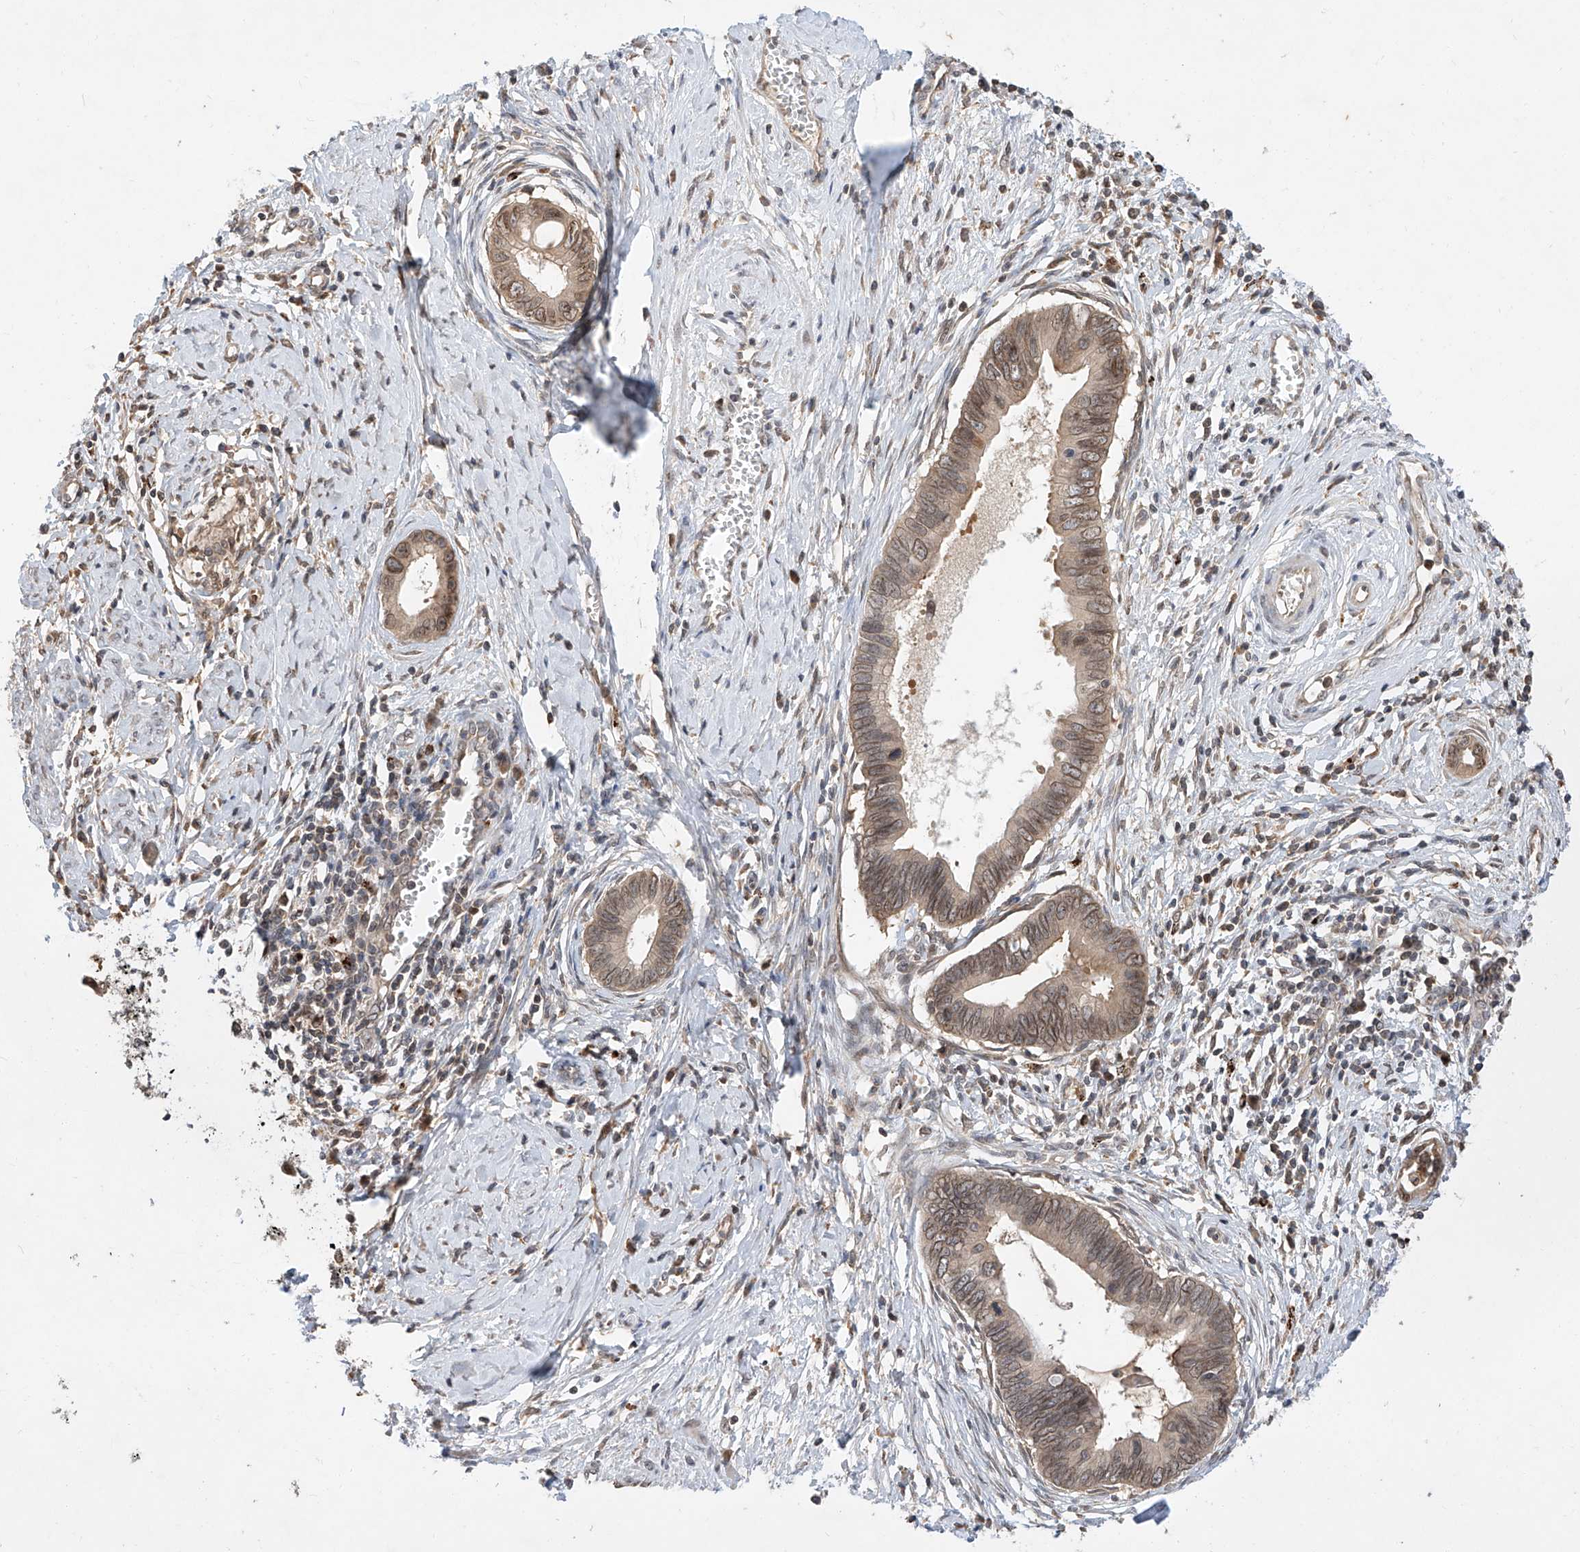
{"staining": {"intensity": "weak", "quantity": ">75%", "location": "cytoplasmic/membranous,nuclear"}, "tissue": "cervical cancer", "cell_type": "Tumor cells", "image_type": "cancer", "snomed": [{"axis": "morphology", "description": "Adenocarcinoma, NOS"}, {"axis": "topography", "description": "Cervix"}], "caption": "This is an image of immunohistochemistry (IHC) staining of cervical adenocarcinoma, which shows weak positivity in the cytoplasmic/membranous and nuclear of tumor cells.", "gene": "DIRAS3", "patient": {"sex": "female", "age": 44}}